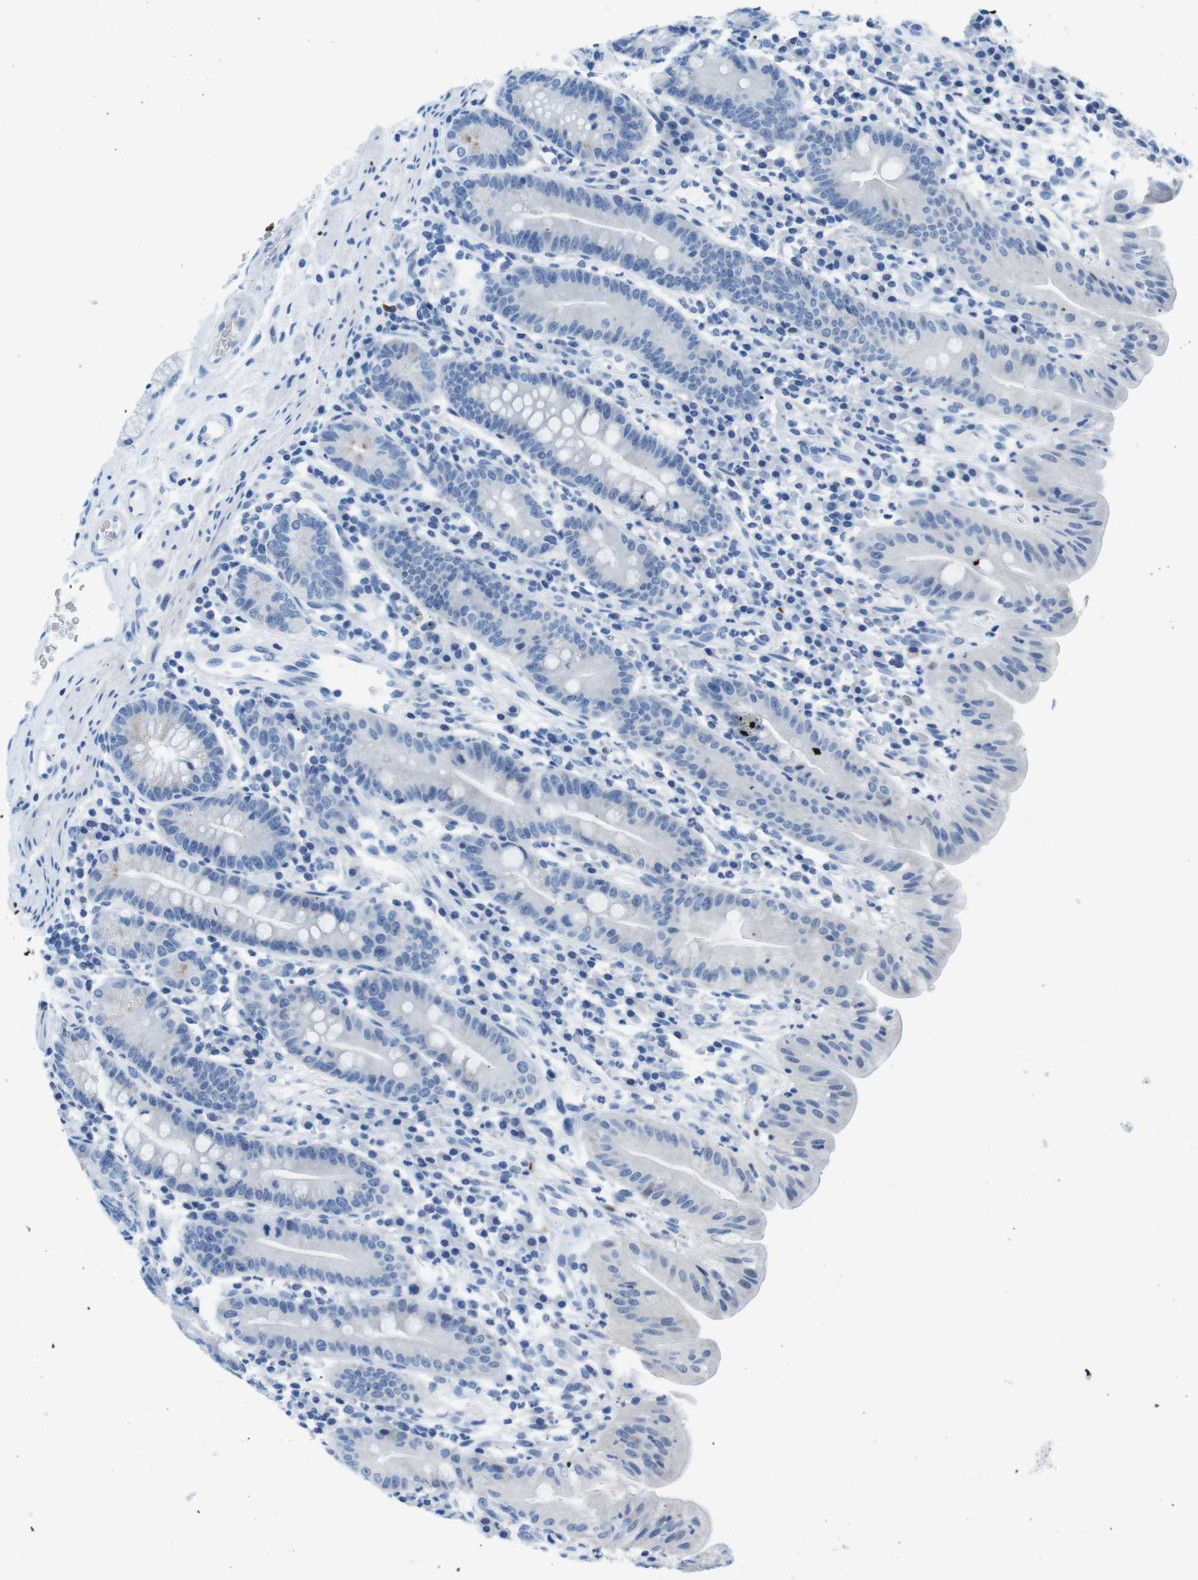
{"staining": {"intensity": "weak", "quantity": "25%-75%", "location": "cytoplasmic/membranous"}, "tissue": "duodenum", "cell_type": "Glandular cells", "image_type": "normal", "snomed": [{"axis": "morphology", "description": "Normal tissue, NOS"}, {"axis": "topography", "description": "Duodenum"}], "caption": "Protein analysis of unremarkable duodenum exhibits weak cytoplasmic/membranous expression in about 25%-75% of glandular cells. Using DAB (3,3'-diaminobenzidine) (brown) and hematoxylin (blue) stains, captured at high magnification using brightfield microscopy.", "gene": "TFAP2C", "patient": {"sex": "male", "age": 50}}